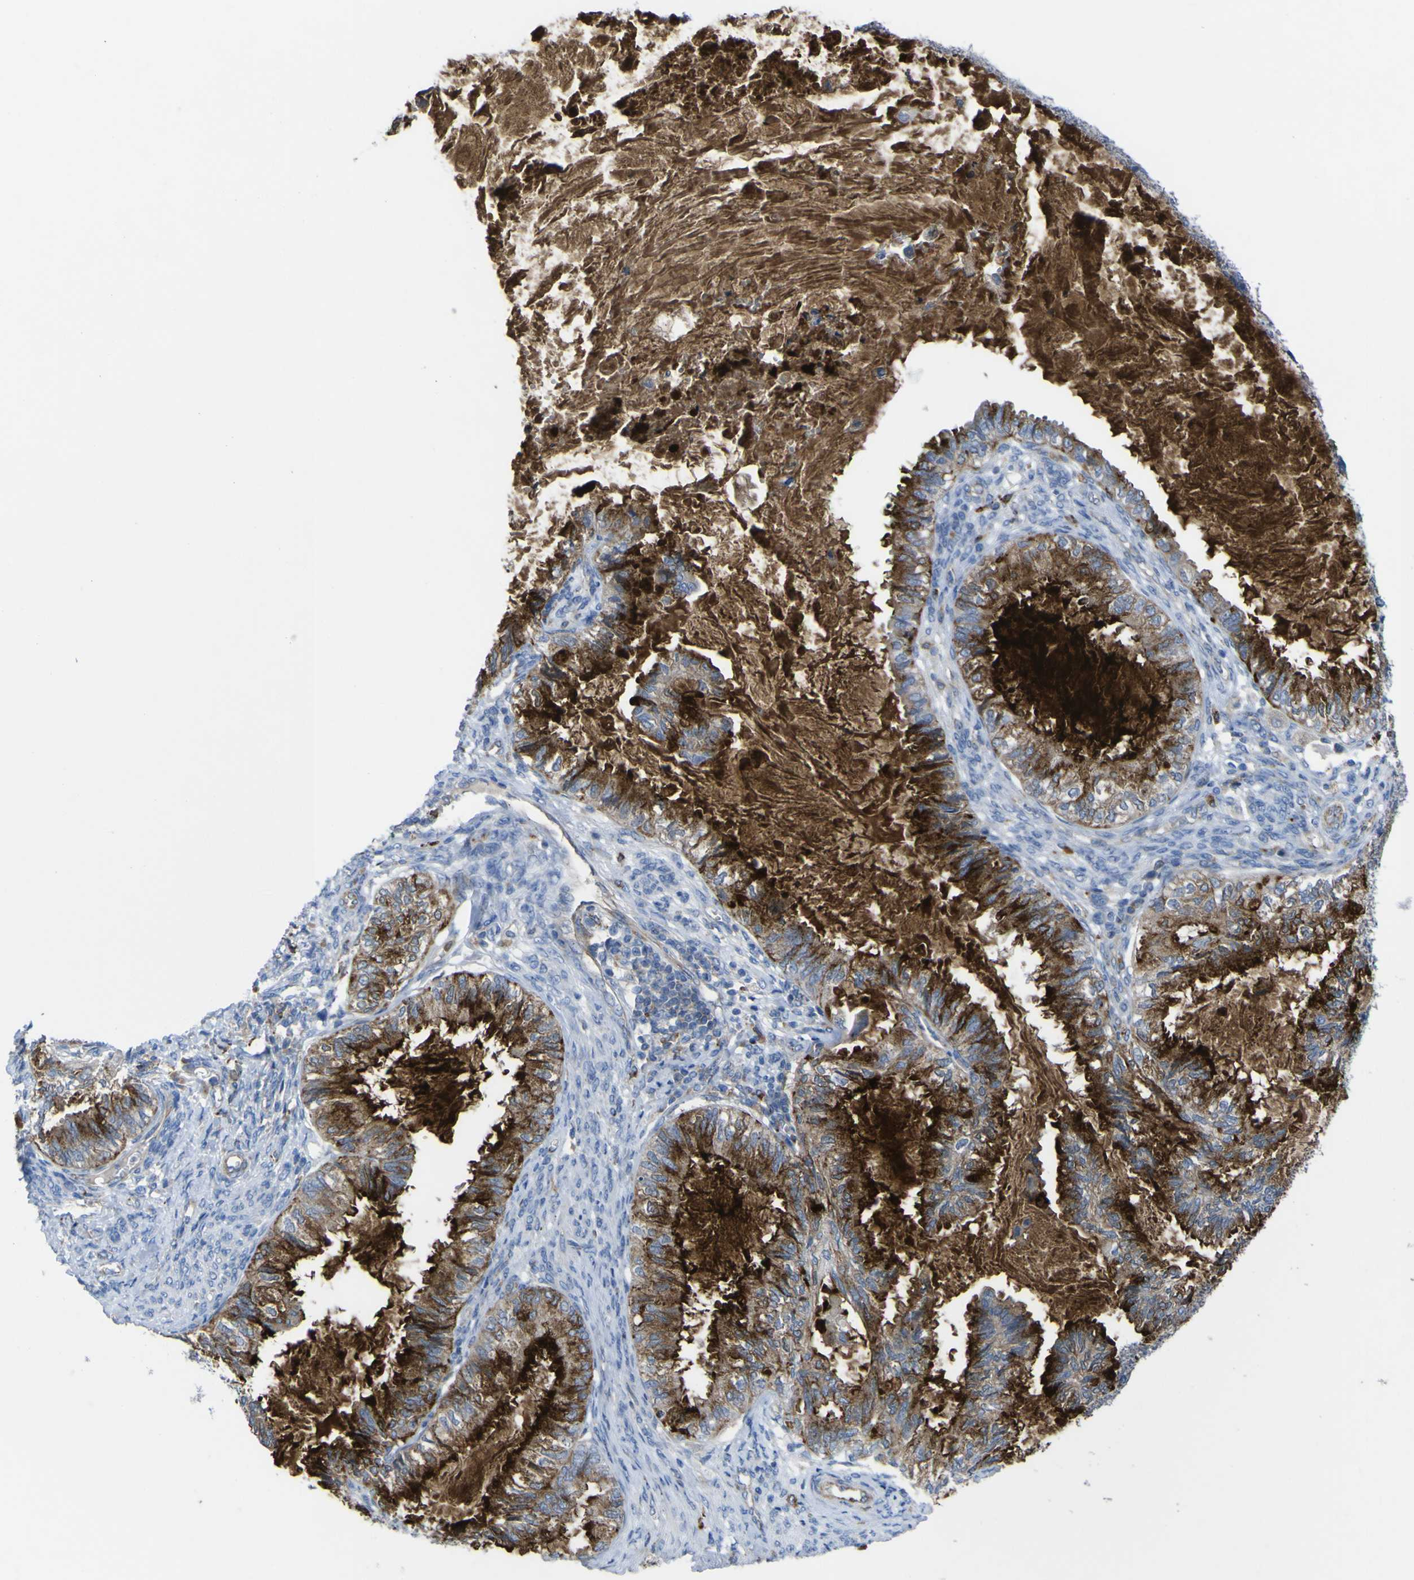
{"staining": {"intensity": "strong", "quantity": ">75%", "location": "cytoplasmic/membranous"}, "tissue": "cervical cancer", "cell_type": "Tumor cells", "image_type": "cancer", "snomed": [{"axis": "morphology", "description": "Normal tissue, NOS"}, {"axis": "morphology", "description": "Adenocarcinoma, NOS"}, {"axis": "topography", "description": "Cervix"}, {"axis": "topography", "description": "Endometrium"}], "caption": "This photomicrograph reveals immunohistochemistry staining of human cervical cancer (adenocarcinoma), with high strong cytoplasmic/membranous staining in approximately >75% of tumor cells.", "gene": "CST3", "patient": {"sex": "female", "age": 86}}